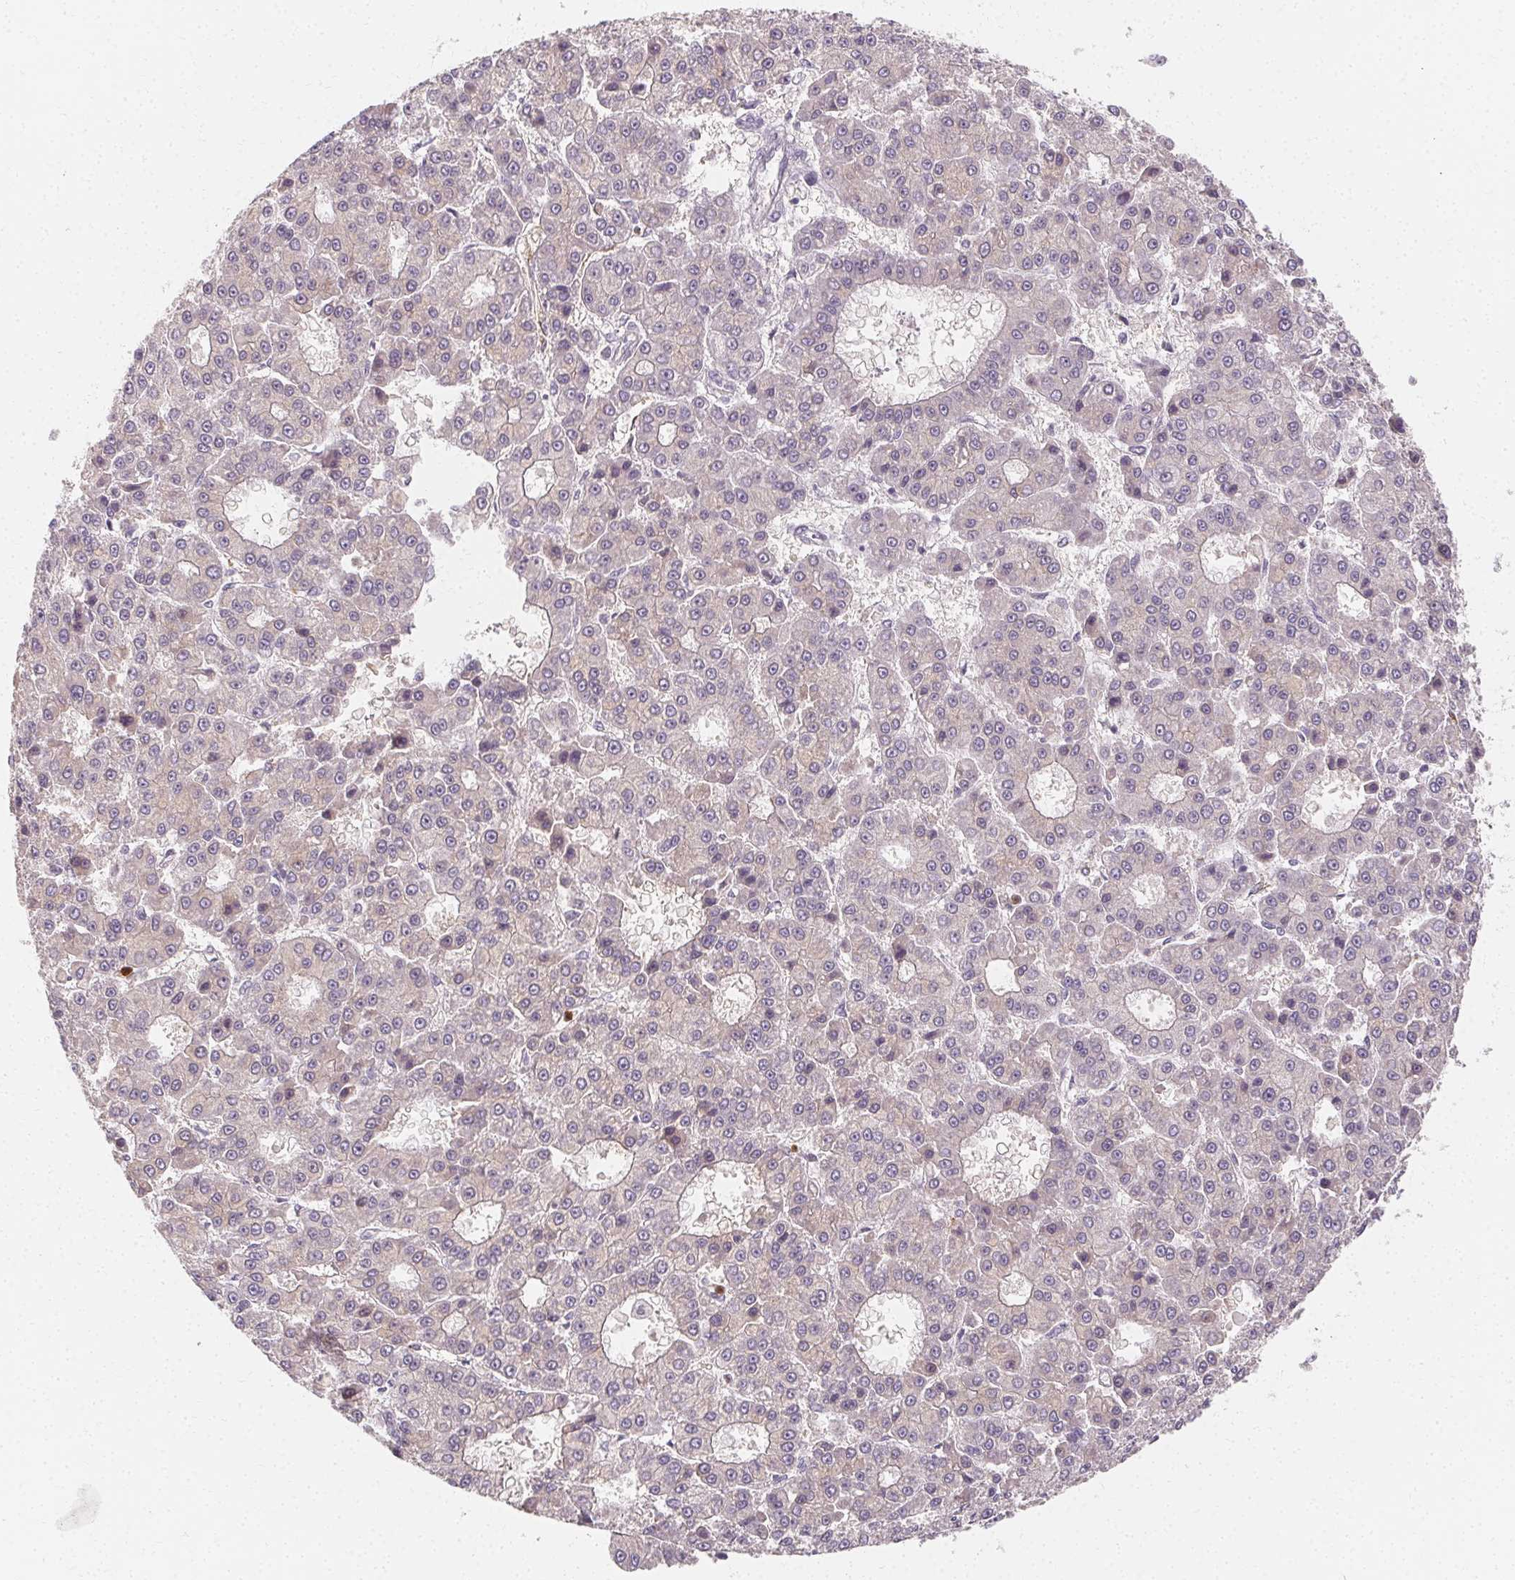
{"staining": {"intensity": "negative", "quantity": "none", "location": "none"}, "tissue": "liver cancer", "cell_type": "Tumor cells", "image_type": "cancer", "snomed": [{"axis": "morphology", "description": "Carcinoma, Hepatocellular, NOS"}, {"axis": "topography", "description": "Liver"}], "caption": "DAB (3,3'-diaminobenzidine) immunohistochemical staining of human liver hepatocellular carcinoma displays no significant staining in tumor cells. Nuclei are stained in blue.", "gene": "CLCNKB", "patient": {"sex": "male", "age": 70}}